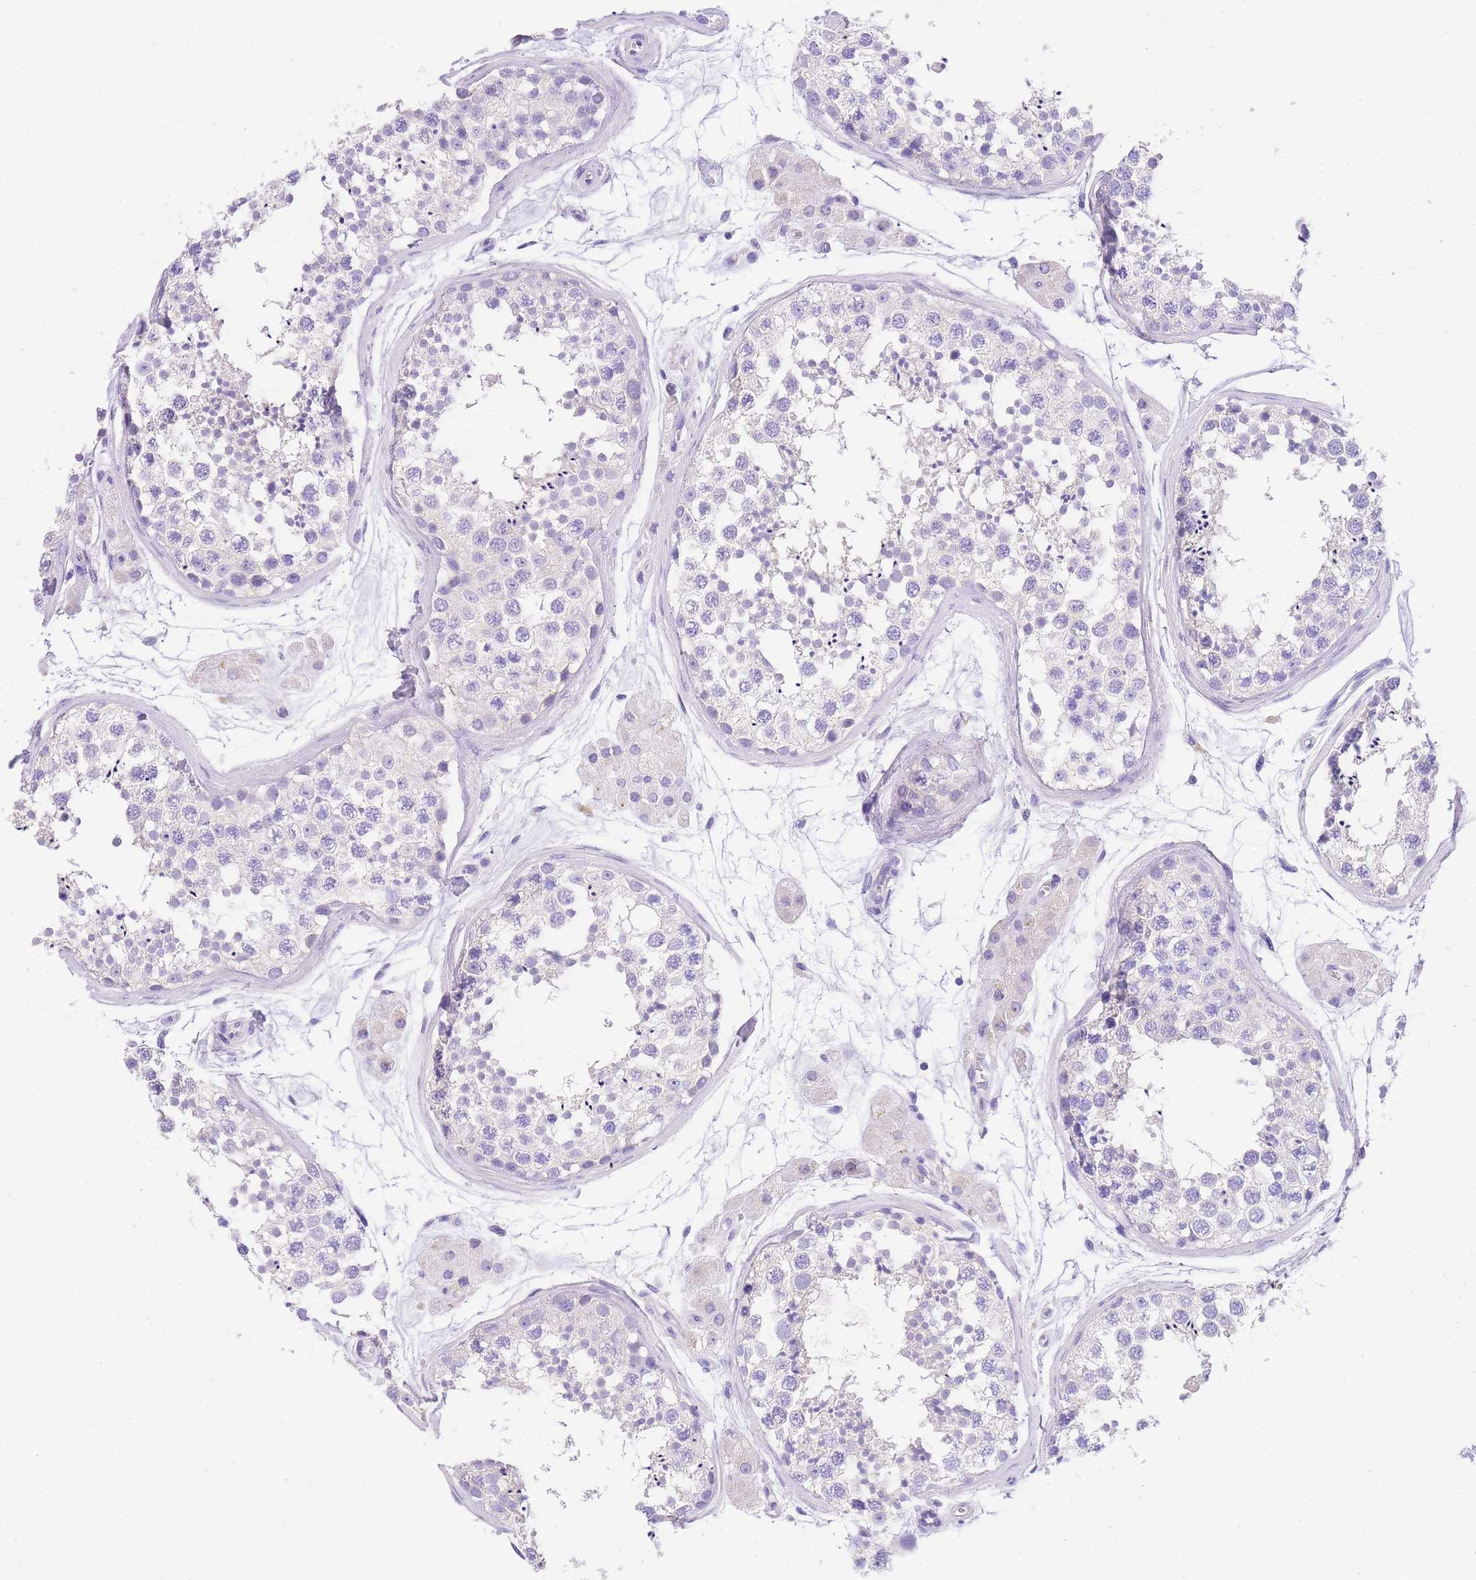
{"staining": {"intensity": "negative", "quantity": "none", "location": "none"}, "tissue": "testis", "cell_type": "Cells in seminiferous ducts", "image_type": "normal", "snomed": [{"axis": "morphology", "description": "Normal tissue, NOS"}, {"axis": "topography", "description": "Testis"}], "caption": "The micrograph shows no staining of cells in seminiferous ducts in benign testis.", "gene": "EPN2", "patient": {"sex": "male", "age": 56}}